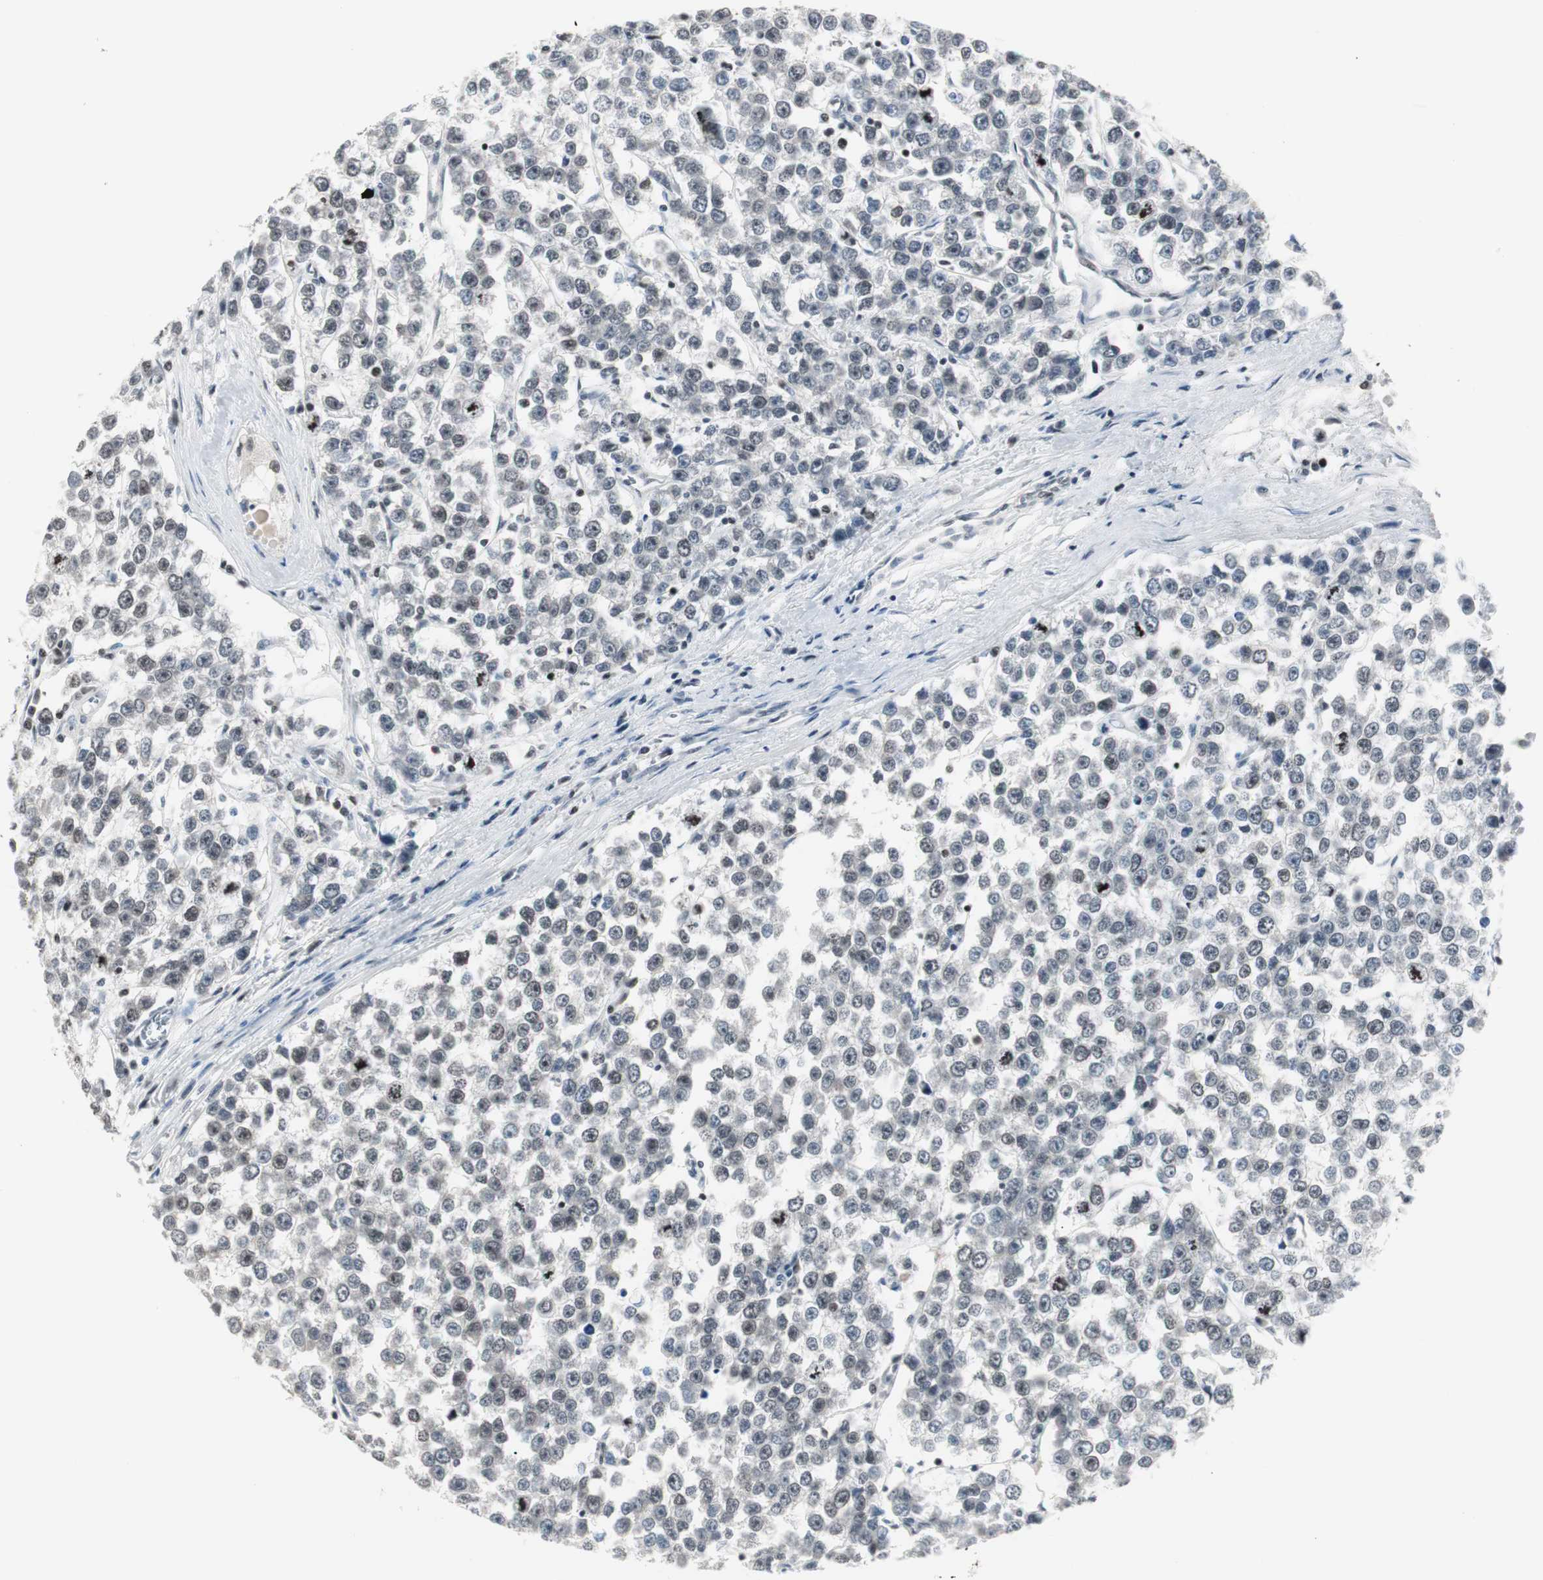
{"staining": {"intensity": "weak", "quantity": "<25%", "location": "cytoplasmic/membranous,nuclear"}, "tissue": "testis cancer", "cell_type": "Tumor cells", "image_type": "cancer", "snomed": [{"axis": "morphology", "description": "Seminoma, NOS"}, {"axis": "morphology", "description": "Carcinoma, Embryonal, NOS"}, {"axis": "topography", "description": "Testis"}], "caption": "A high-resolution micrograph shows IHC staining of seminoma (testis), which reveals no significant expression in tumor cells. (Stains: DAB (3,3'-diaminobenzidine) immunohistochemistry with hematoxylin counter stain, Microscopy: brightfield microscopy at high magnification).", "gene": "XRCC1", "patient": {"sex": "male", "age": 52}}